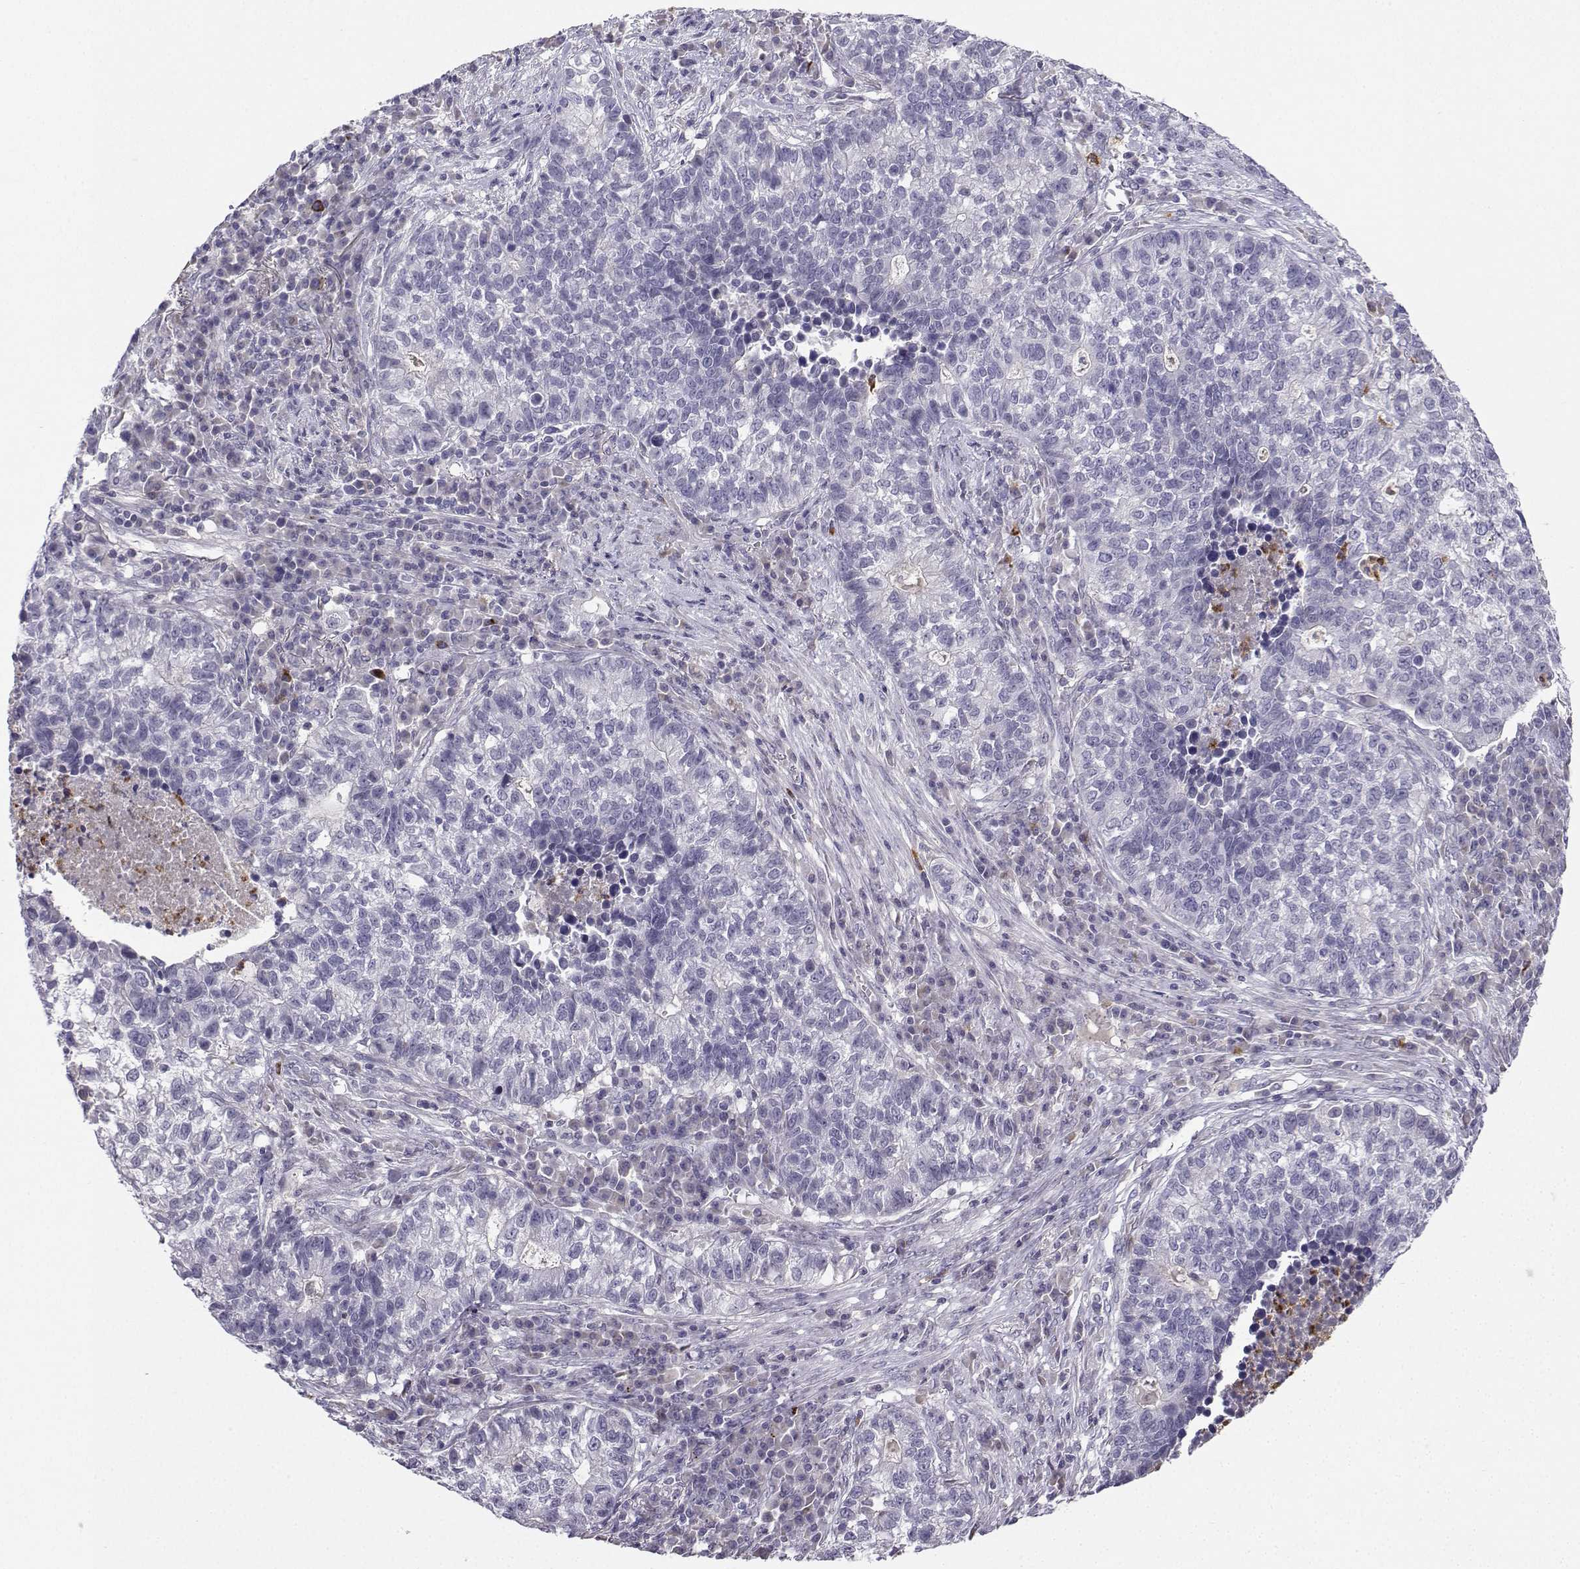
{"staining": {"intensity": "negative", "quantity": "none", "location": "none"}, "tissue": "lung cancer", "cell_type": "Tumor cells", "image_type": "cancer", "snomed": [{"axis": "morphology", "description": "Adenocarcinoma, NOS"}, {"axis": "topography", "description": "Lung"}], "caption": "DAB immunohistochemical staining of lung cancer displays no significant staining in tumor cells.", "gene": "CALY", "patient": {"sex": "male", "age": 57}}